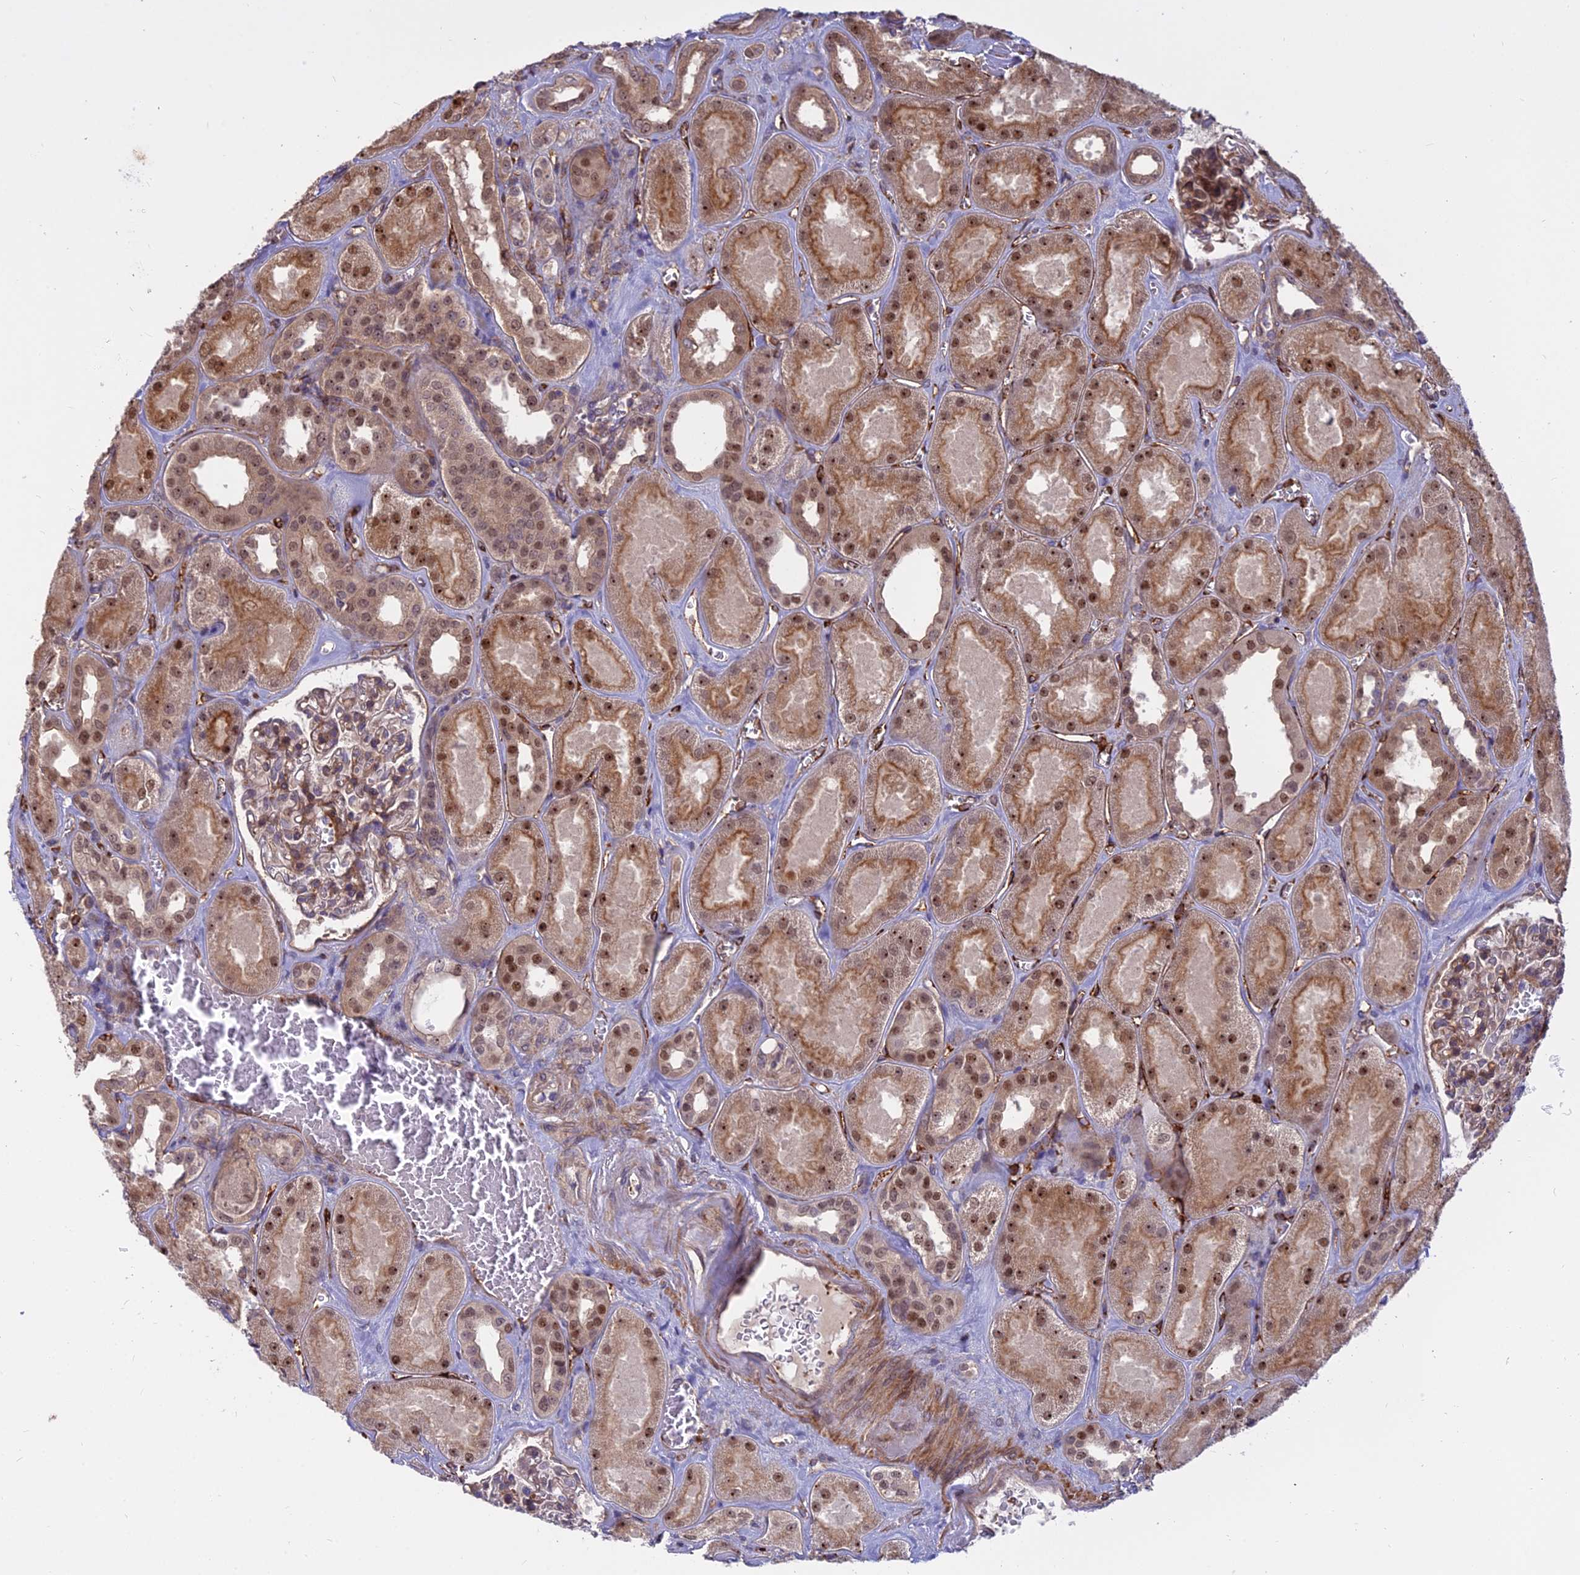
{"staining": {"intensity": "moderate", "quantity": "25%-75%", "location": "cytoplasmic/membranous"}, "tissue": "kidney", "cell_type": "Cells in glomeruli", "image_type": "normal", "snomed": [{"axis": "morphology", "description": "Normal tissue, NOS"}, {"axis": "morphology", "description": "Adenocarcinoma, NOS"}, {"axis": "topography", "description": "Kidney"}], "caption": "Immunohistochemistry histopathology image of unremarkable kidney: human kidney stained using immunohistochemistry shows medium levels of moderate protein expression localized specifically in the cytoplasmic/membranous of cells in glomeruli, appearing as a cytoplasmic/membranous brown color.", "gene": "TCEA3", "patient": {"sex": "female", "age": 68}}